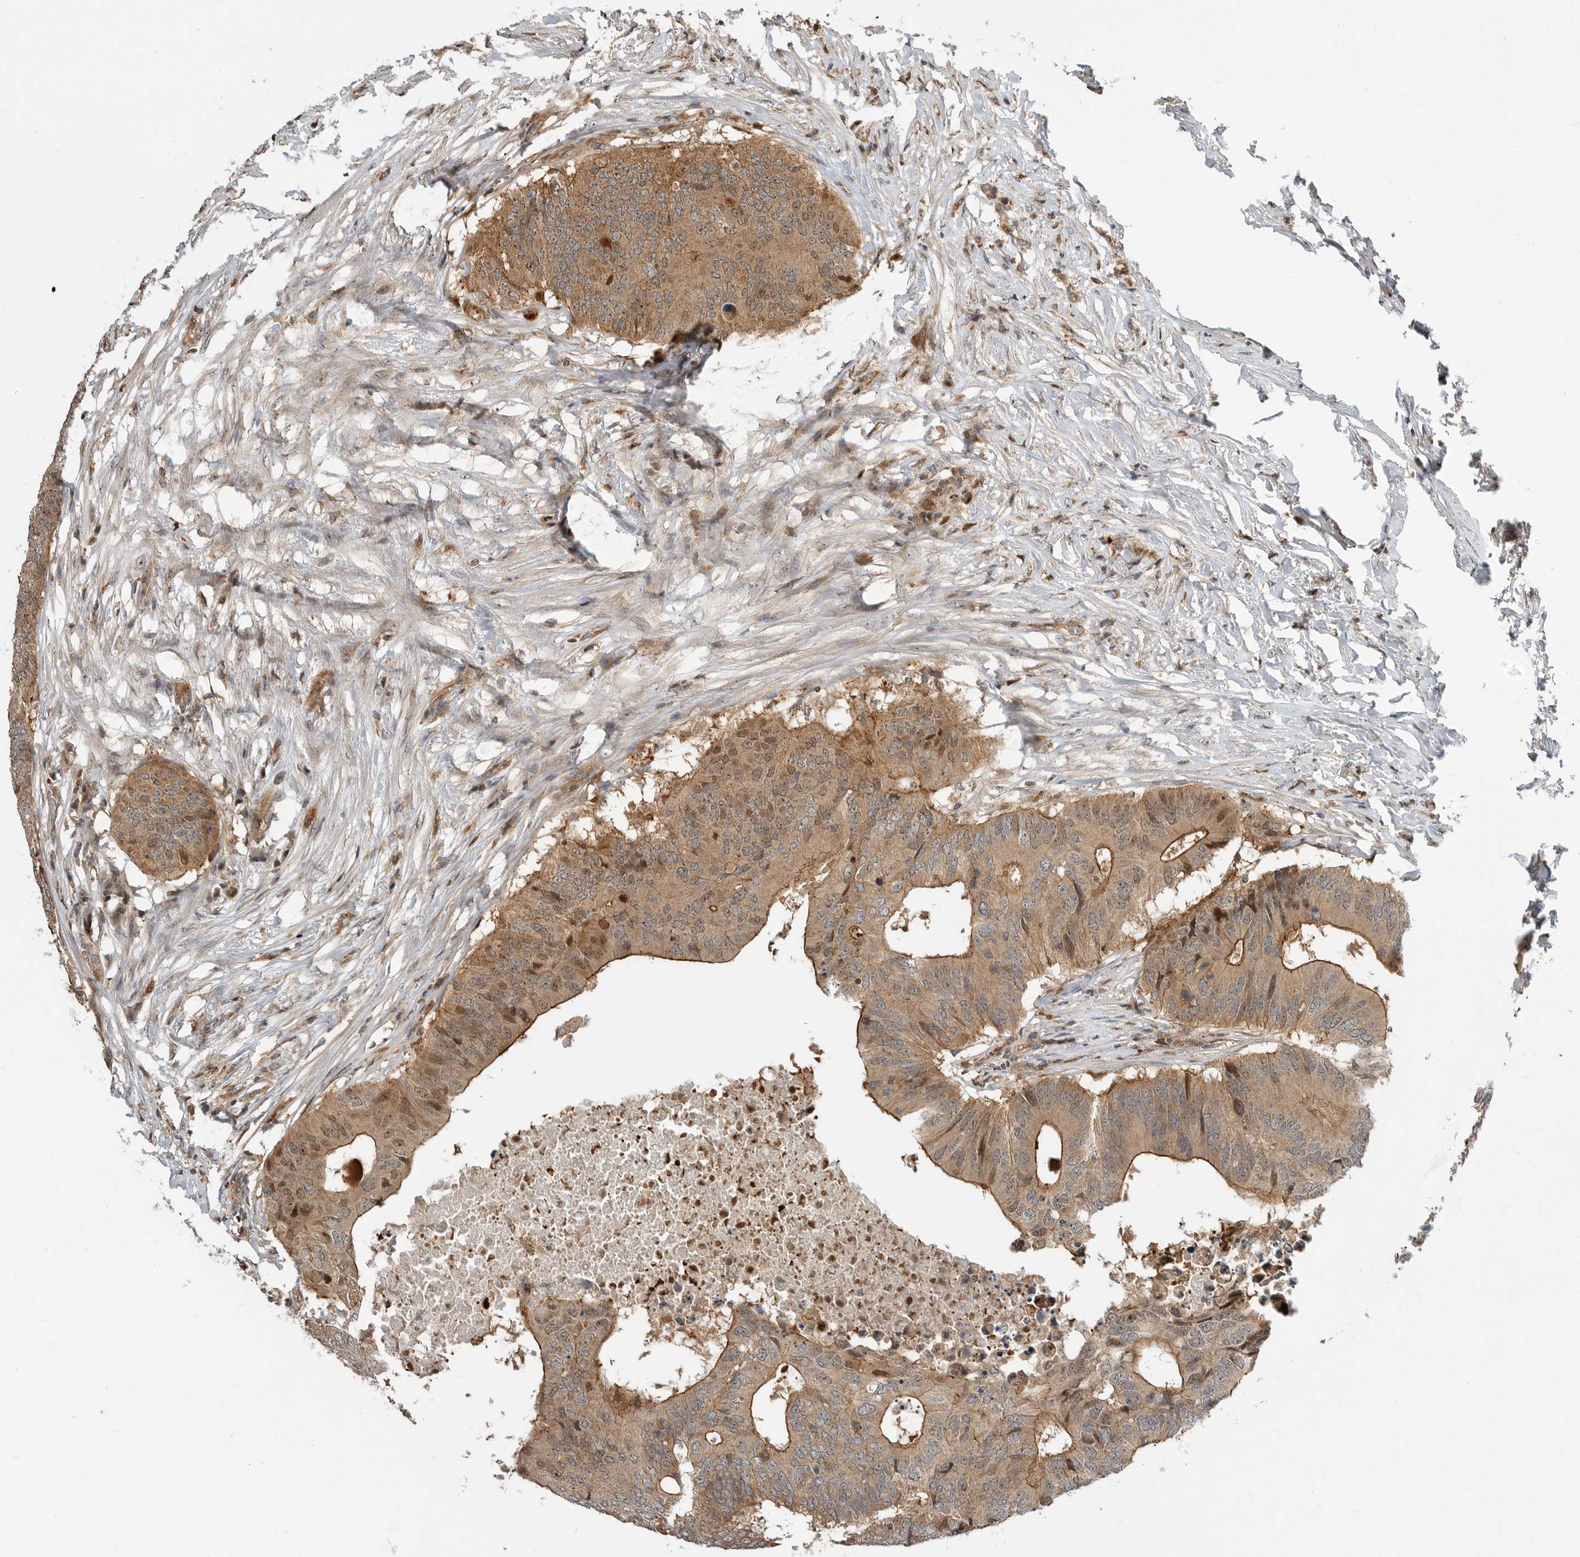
{"staining": {"intensity": "moderate", "quantity": ">75%", "location": "cytoplasmic/membranous,nuclear"}, "tissue": "colorectal cancer", "cell_type": "Tumor cells", "image_type": "cancer", "snomed": [{"axis": "morphology", "description": "Adenocarcinoma, NOS"}, {"axis": "topography", "description": "Colon"}], "caption": "Moderate cytoplasmic/membranous and nuclear positivity for a protein is identified in approximately >75% of tumor cells of adenocarcinoma (colorectal) using immunohistochemistry.", "gene": "STRAP", "patient": {"sex": "male", "age": 71}}